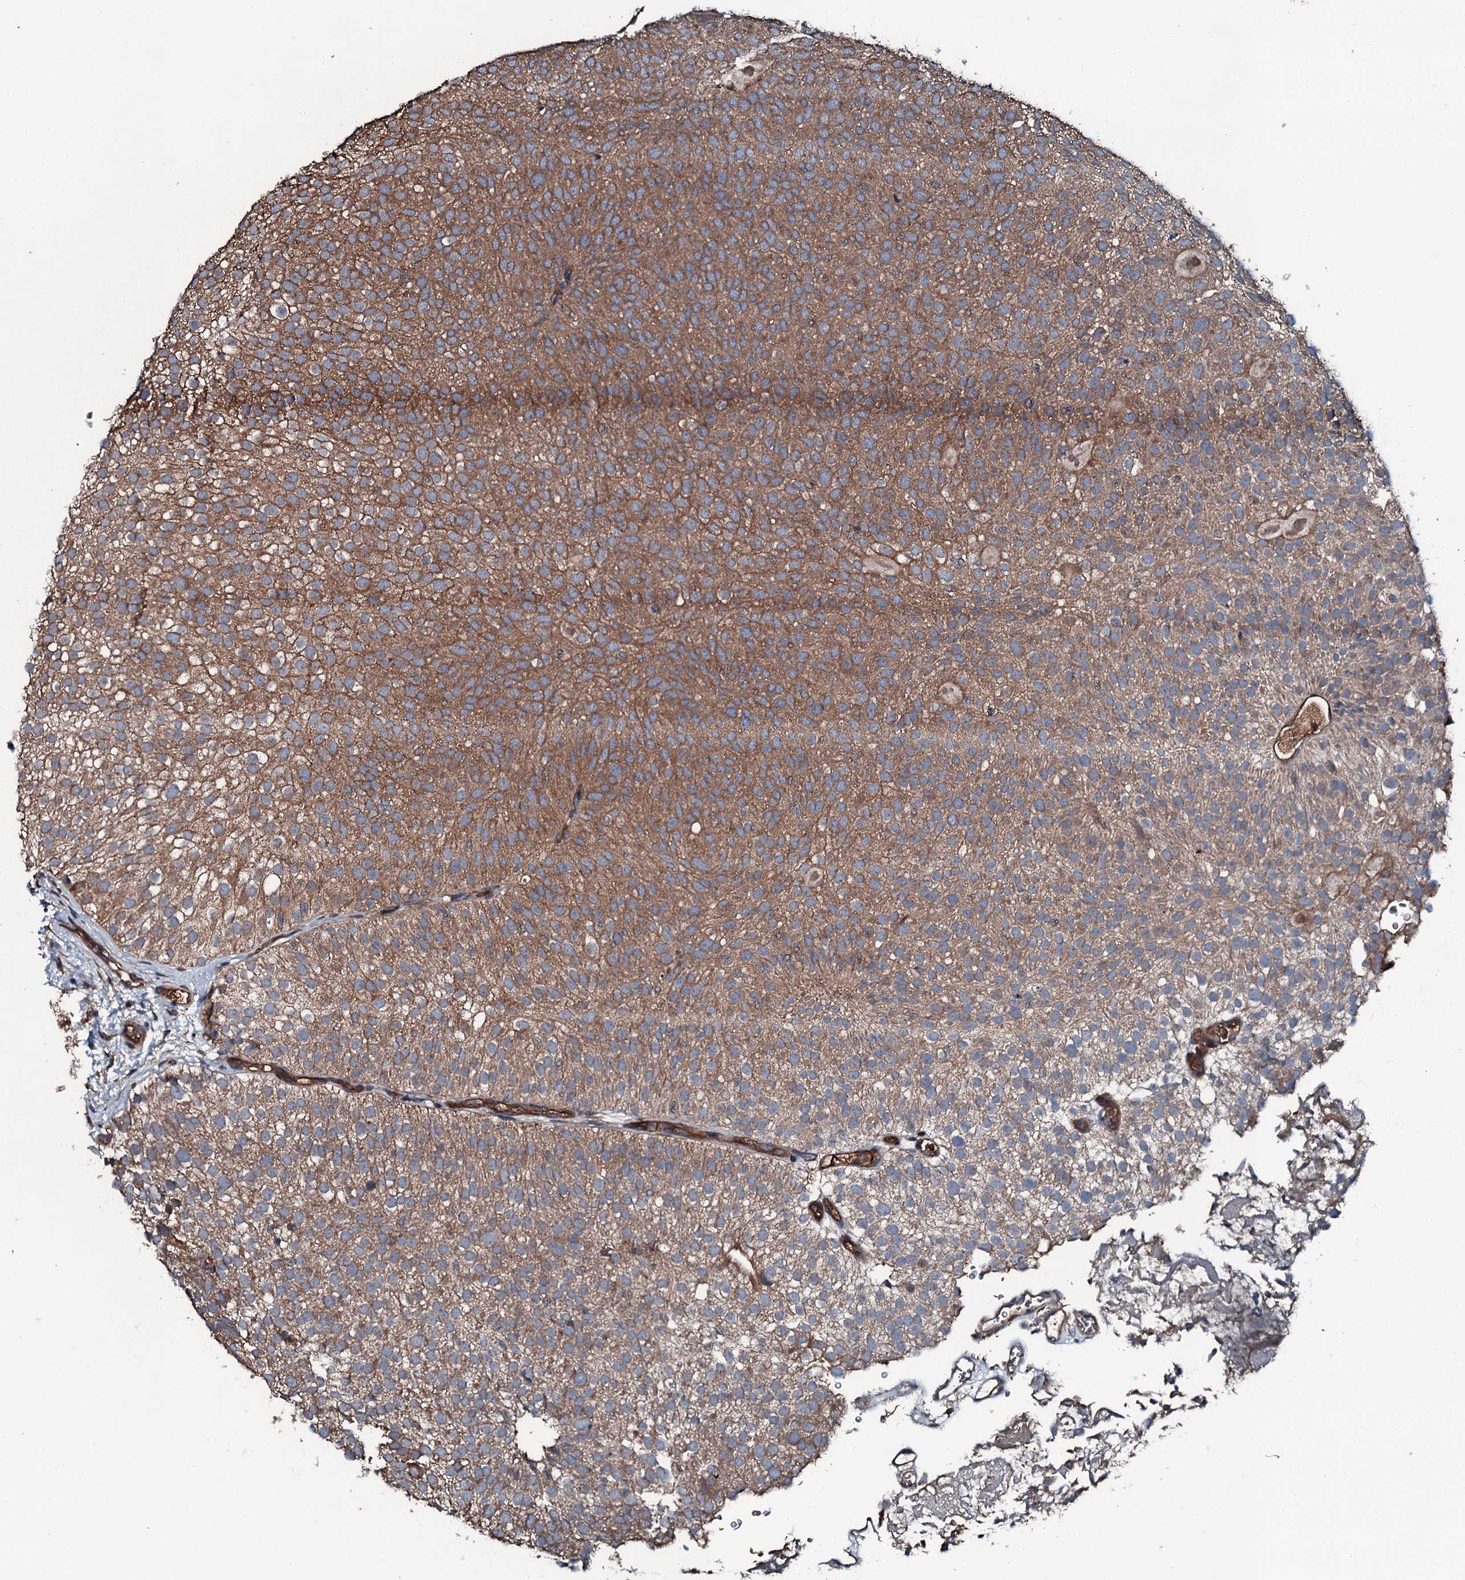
{"staining": {"intensity": "moderate", "quantity": ">75%", "location": "cytoplasmic/membranous"}, "tissue": "urothelial cancer", "cell_type": "Tumor cells", "image_type": "cancer", "snomed": [{"axis": "morphology", "description": "Urothelial carcinoma, Low grade"}, {"axis": "topography", "description": "Urinary bladder"}], "caption": "A high-resolution histopathology image shows IHC staining of low-grade urothelial carcinoma, which demonstrates moderate cytoplasmic/membranous staining in about >75% of tumor cells.", "gene": "AARS1", "patient": {"sex": "male", "age": 78}}